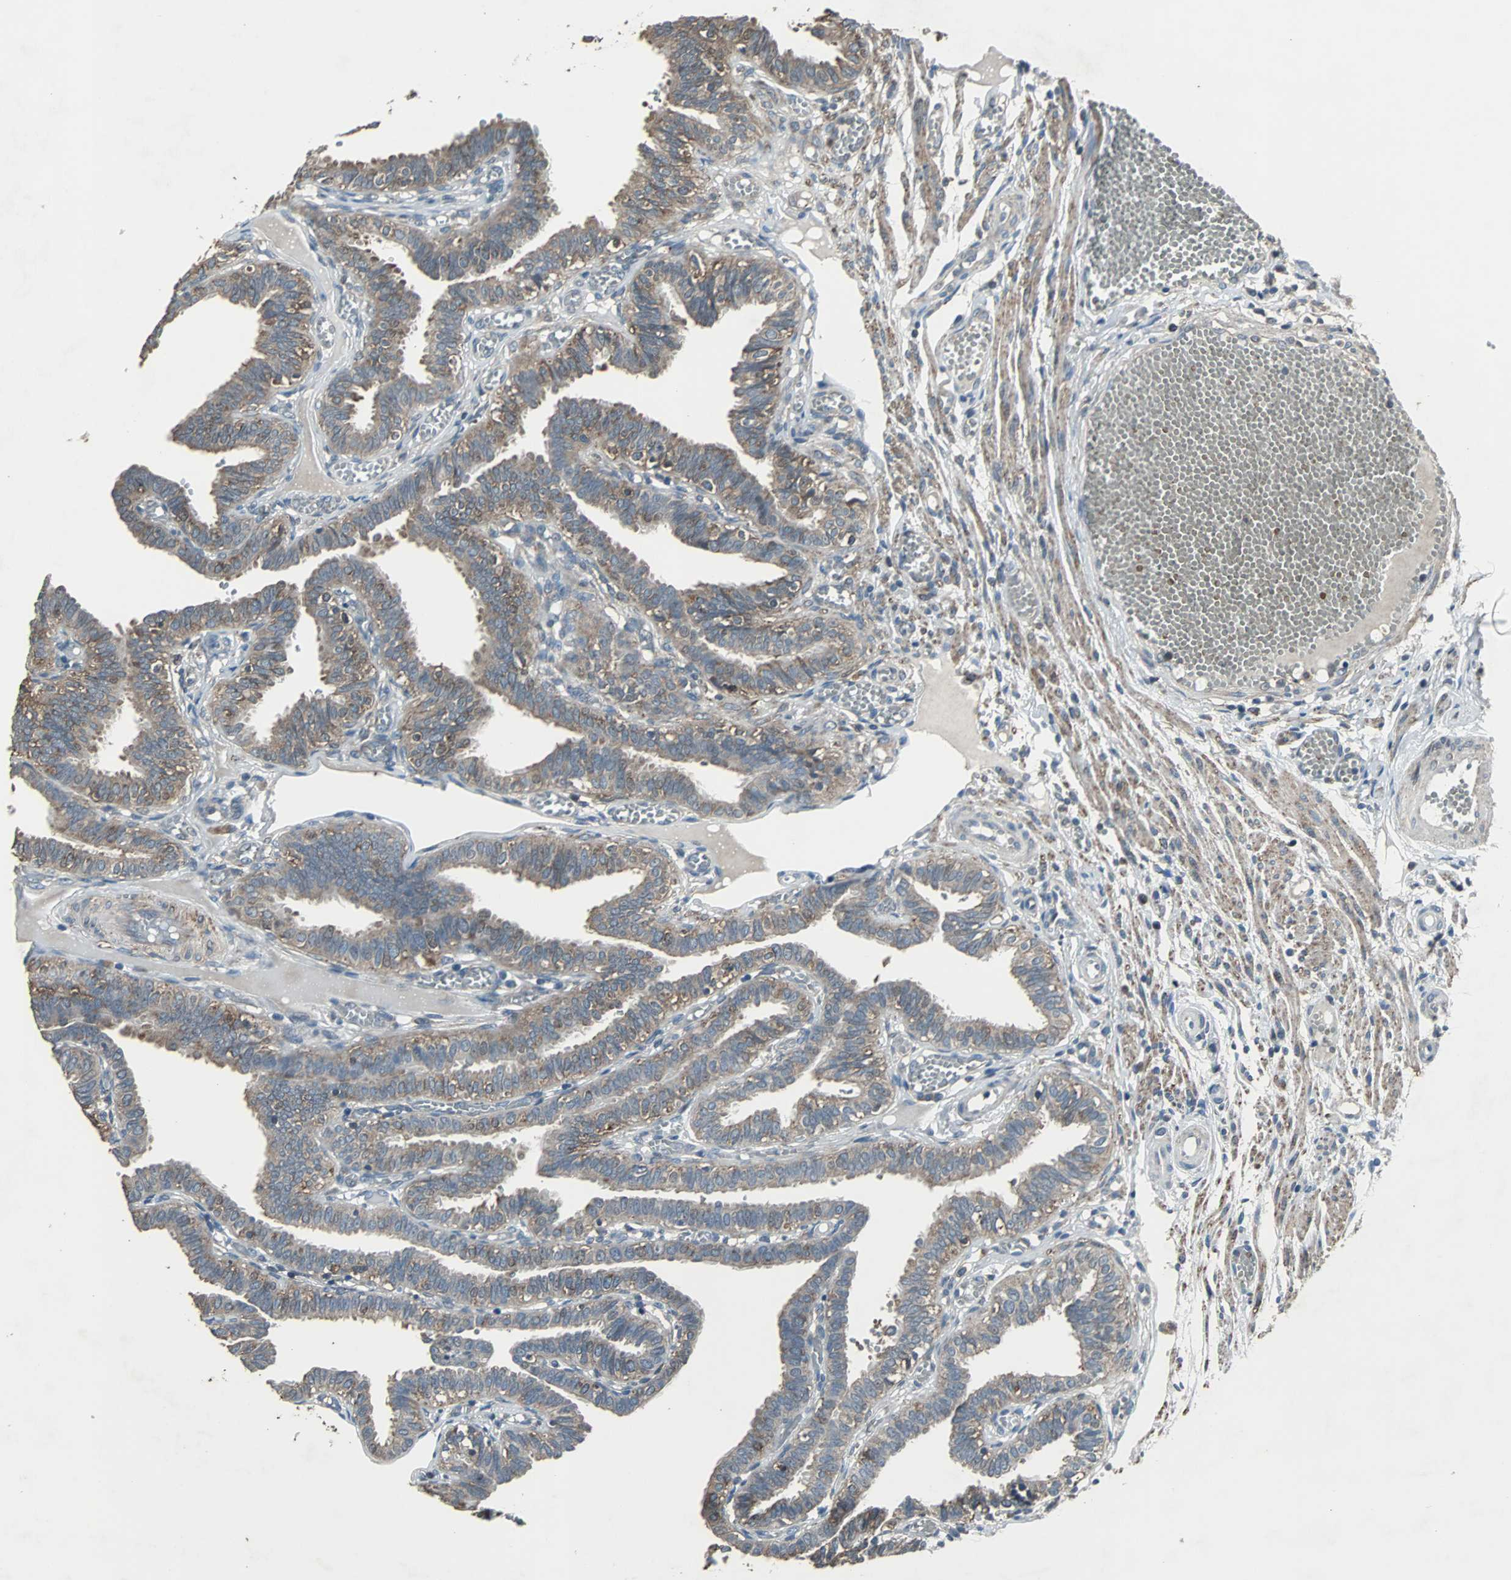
{"staining": {"intensity": "moderate", "quantity": ">75%", "location": "cytoplasmic/membranous"}, "tissue": "fallopian tube", "cell_type": "Glandular cells", "image_type": "normal", "snomed": [{"axis": "morphology", "description": "Normal tissue, NOS"}, {"axis": "topography", "description": "Fallopian tube"}], "caption": "High-power microscopy captured an immunohistochemistry image of benign fallopian tube, revealing moderate cytoplasmic/membranous positivity in about >75% of glandular cells. (Brightfield microscopy of DAB IHC at high magnification).", "gene": "SOS1", "patient": {"sex": "female", "age": 29}}